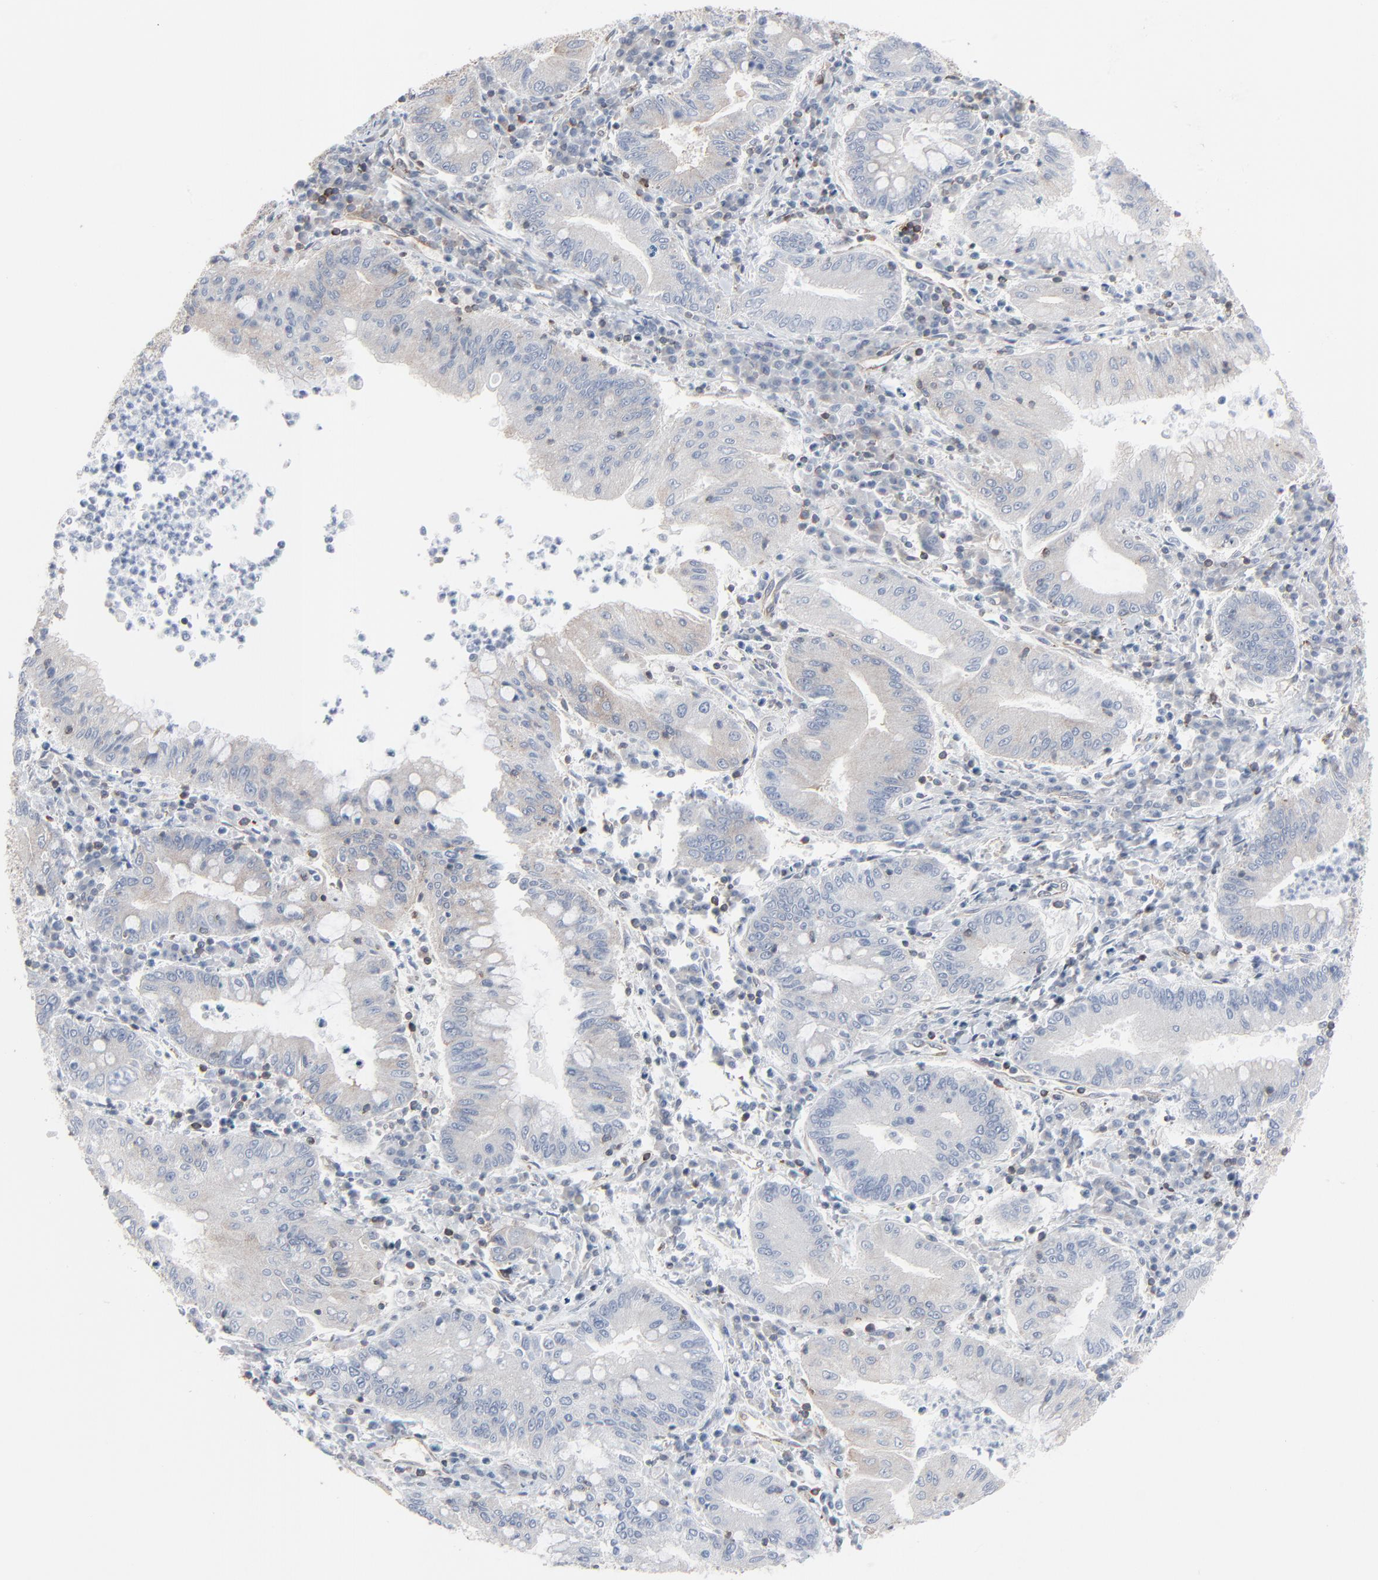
{"staining": {"intensity": "weak", "quantity": "<25%", "location": "cytoplasmic/membranous"}, "tissue": "stomach cancer", "cell_type": "Tumor cells", "image_type": "cancer", "snomed": [{"axis": "morphology", "description": "Normal tissue, NOS"}, {"axis": "morphology", "description": "Adenocarcinoma, NOS"}, {"axis": "topography", "description": "Esophagus"}, {"axis": "topography", "description": "Stomach, upper"}, {"axis": "topography", "description": "Peripheral nerve tissue"}], "caption": "Adenocarcinoma (stomach) stained for a protein using immunohistochemistry demonstrates no expression tumor cells.", "gene": "OPTN", "patient": {"sex": "male", "age": 62}}